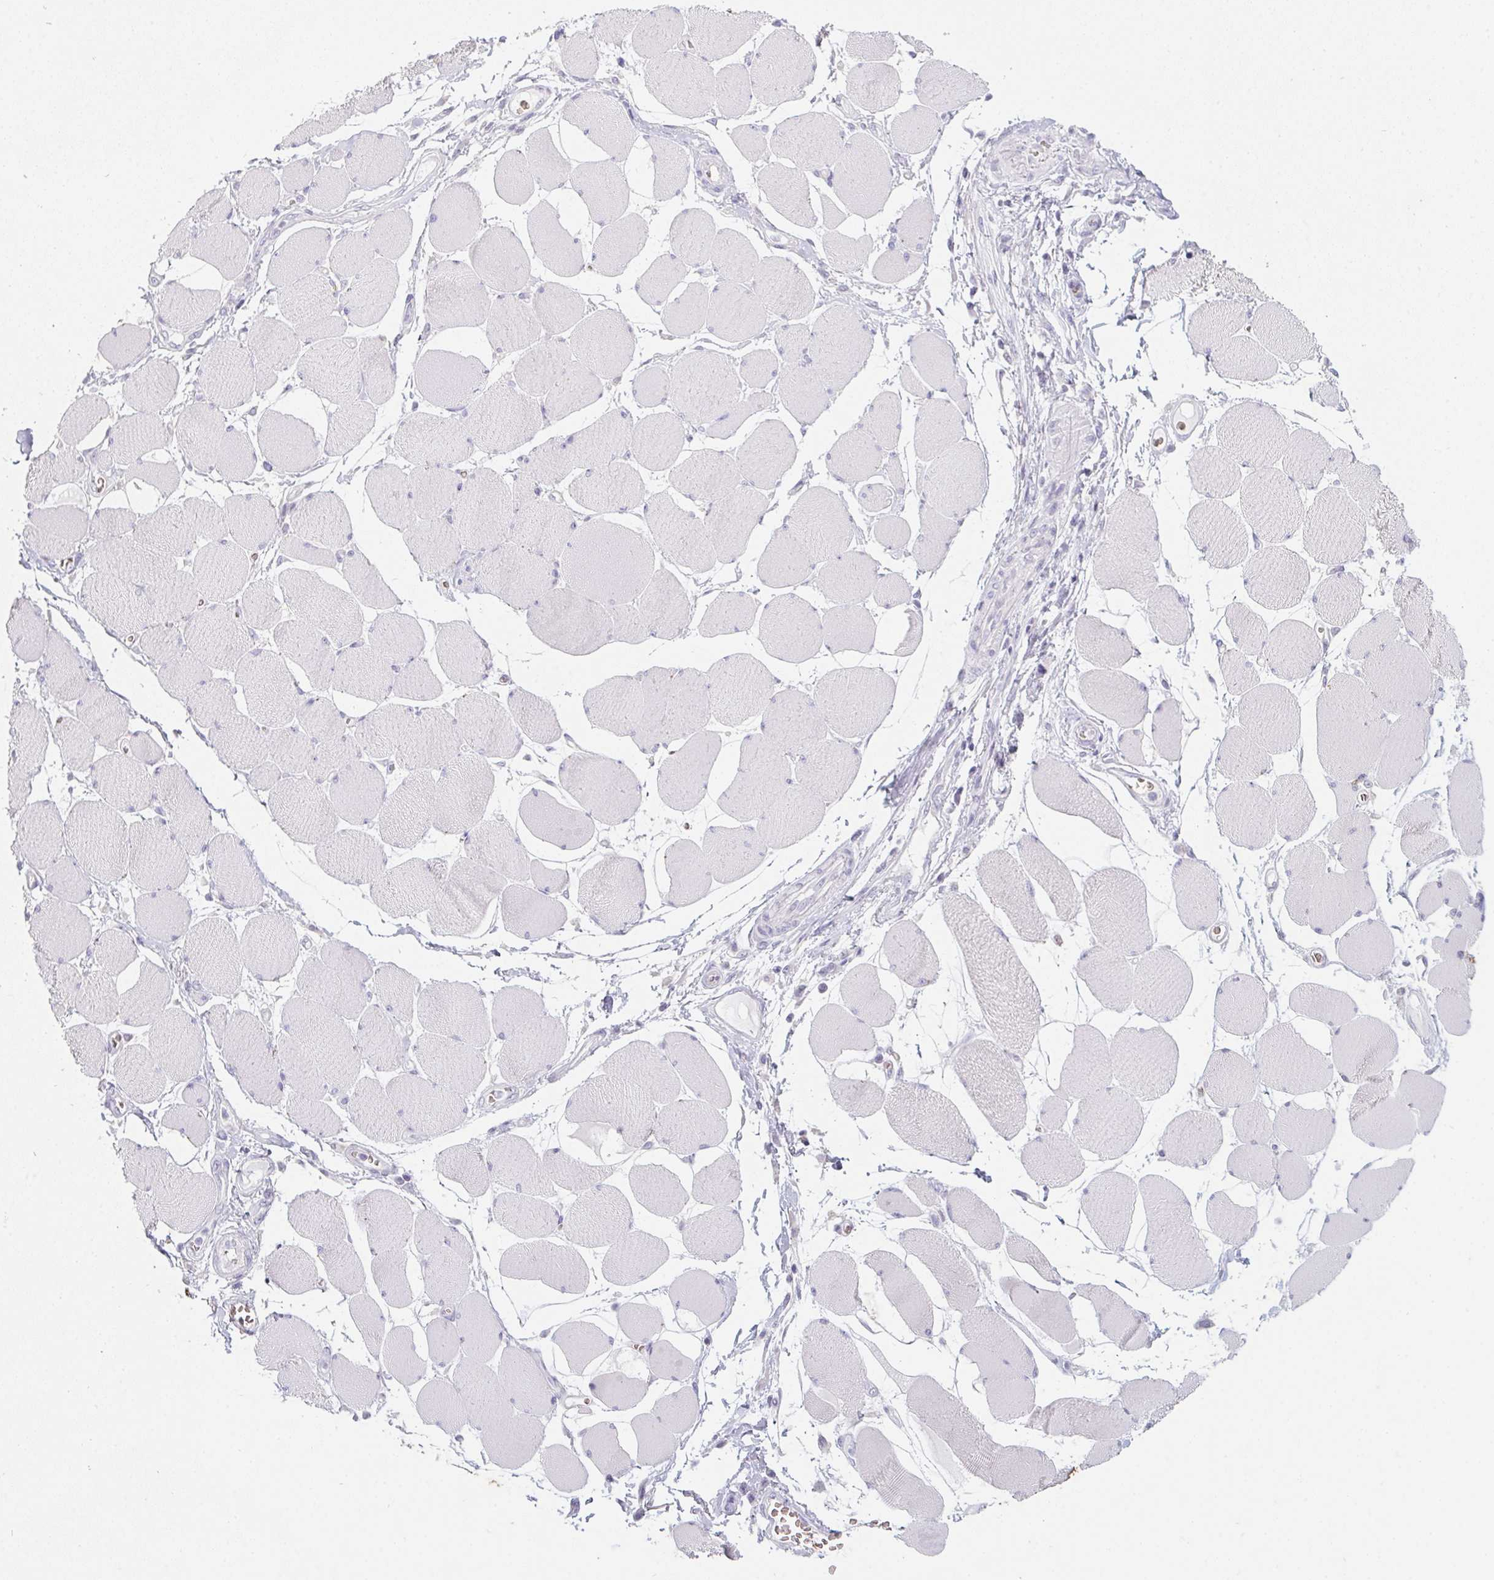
{"staining": {"intensity": "negative", "quantity": "none", "location": "none"}, "tissue": "skeletal muscle", "cell_type": "Myocytes", "image_type": "normal", "snomed": [{"axis": "morphology", "description": "Normal tissue, NOS"}, {"axis": "topography", "description": "Skeletal muscle"}], "caption": "This is a histopathology image of immunohistochemistry staining of unremarkable skeletal muscle, which shows no positivity in myocytes.", "gene": "DCD", "patient": {"sex": "female", "age": 75}}